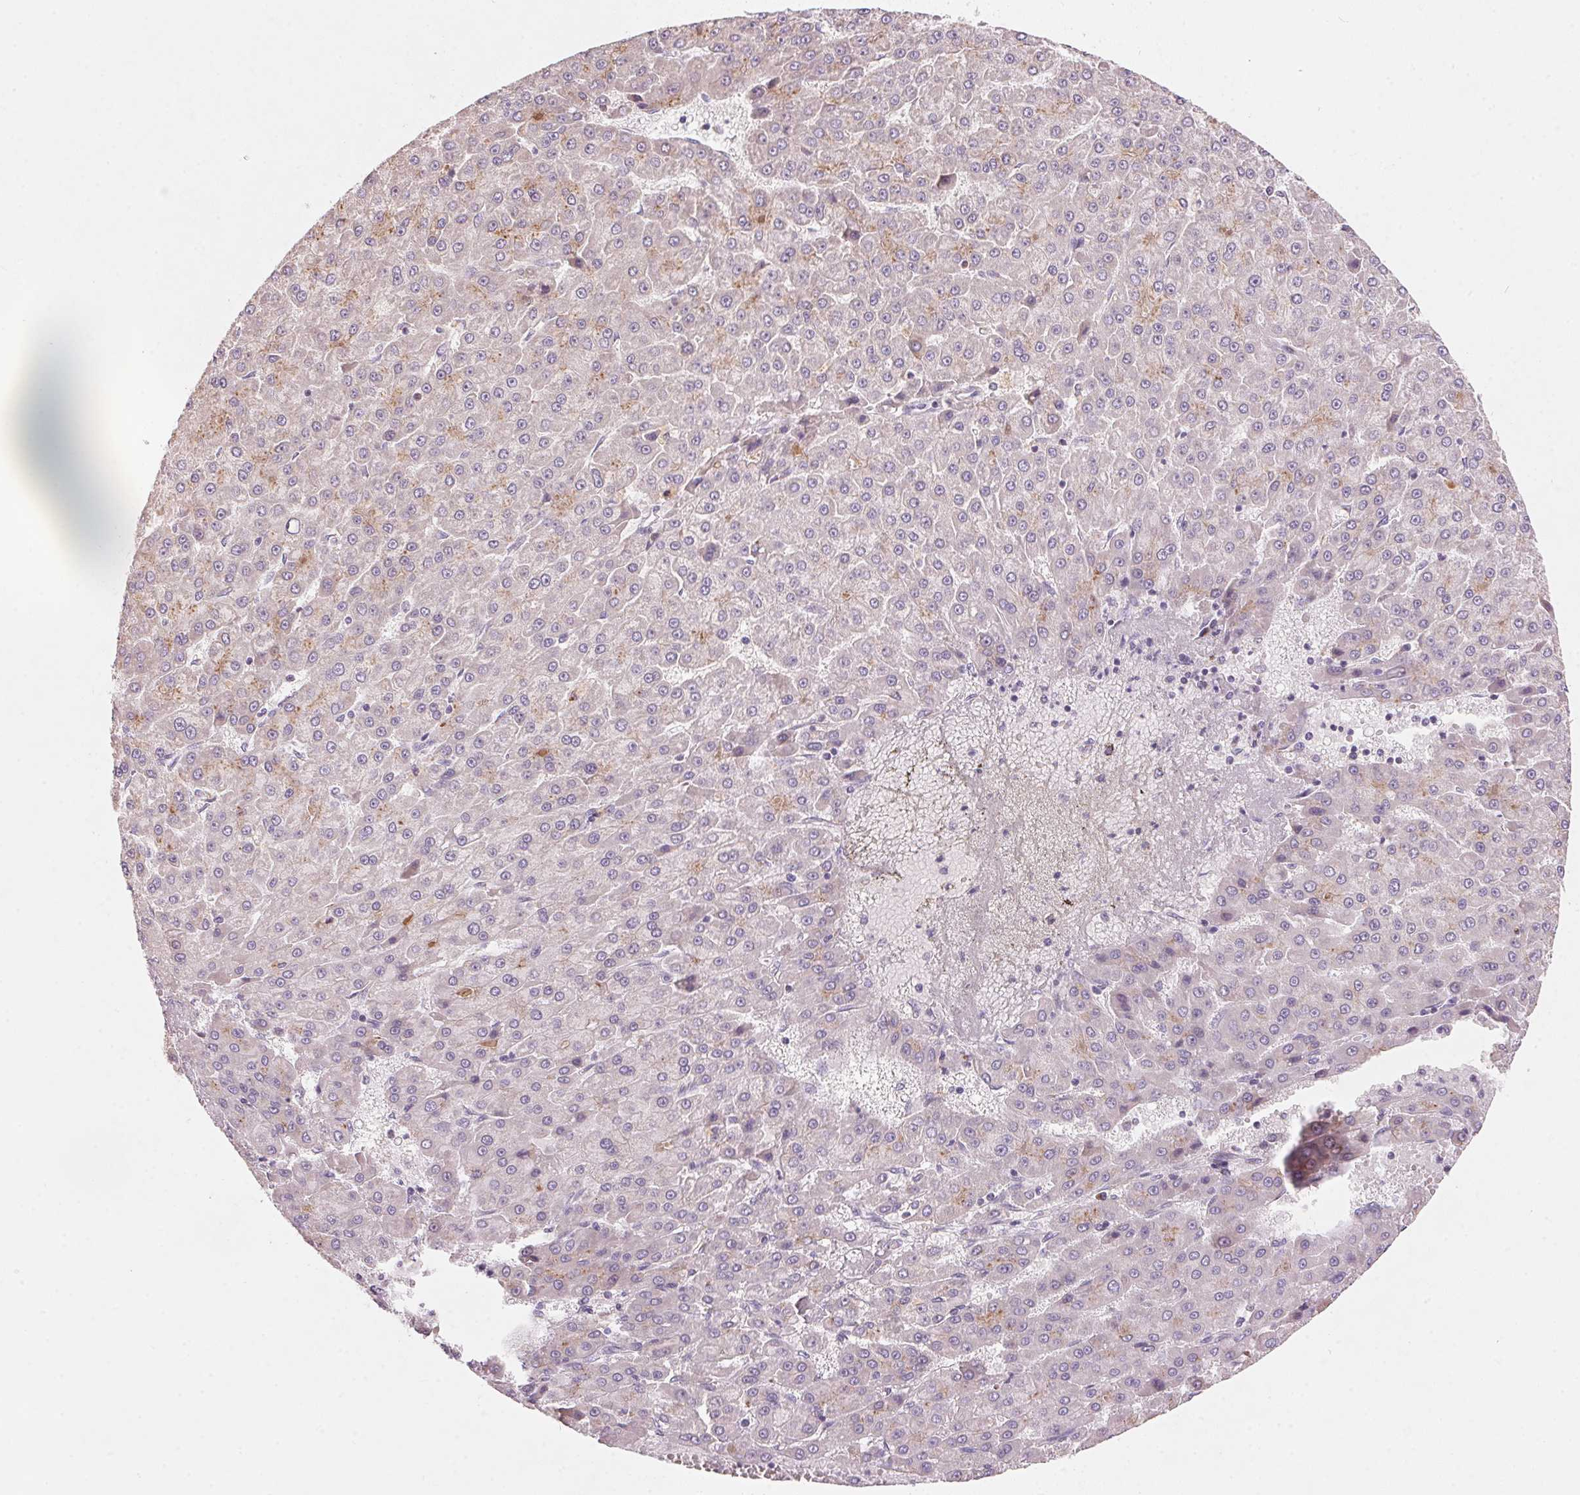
{"staining": {"intensity": "negative", "quantity": "none", "location": "none"}, "tissue": "liver cancer", "cell_type": "Tumor cells", "image_type": "cancer", "snomed": [{"axis": "morphology", "description": "Carcinoma, Hepatocellular, NOS"}, {"axis": "topography", "description": "Liver"}], "caption": "An image of liver cancer stained for a protein demonstrates no brown staining in tumor cells.", "gene": "DRAM2", "patient": {"sex": "male", "age": 78}}